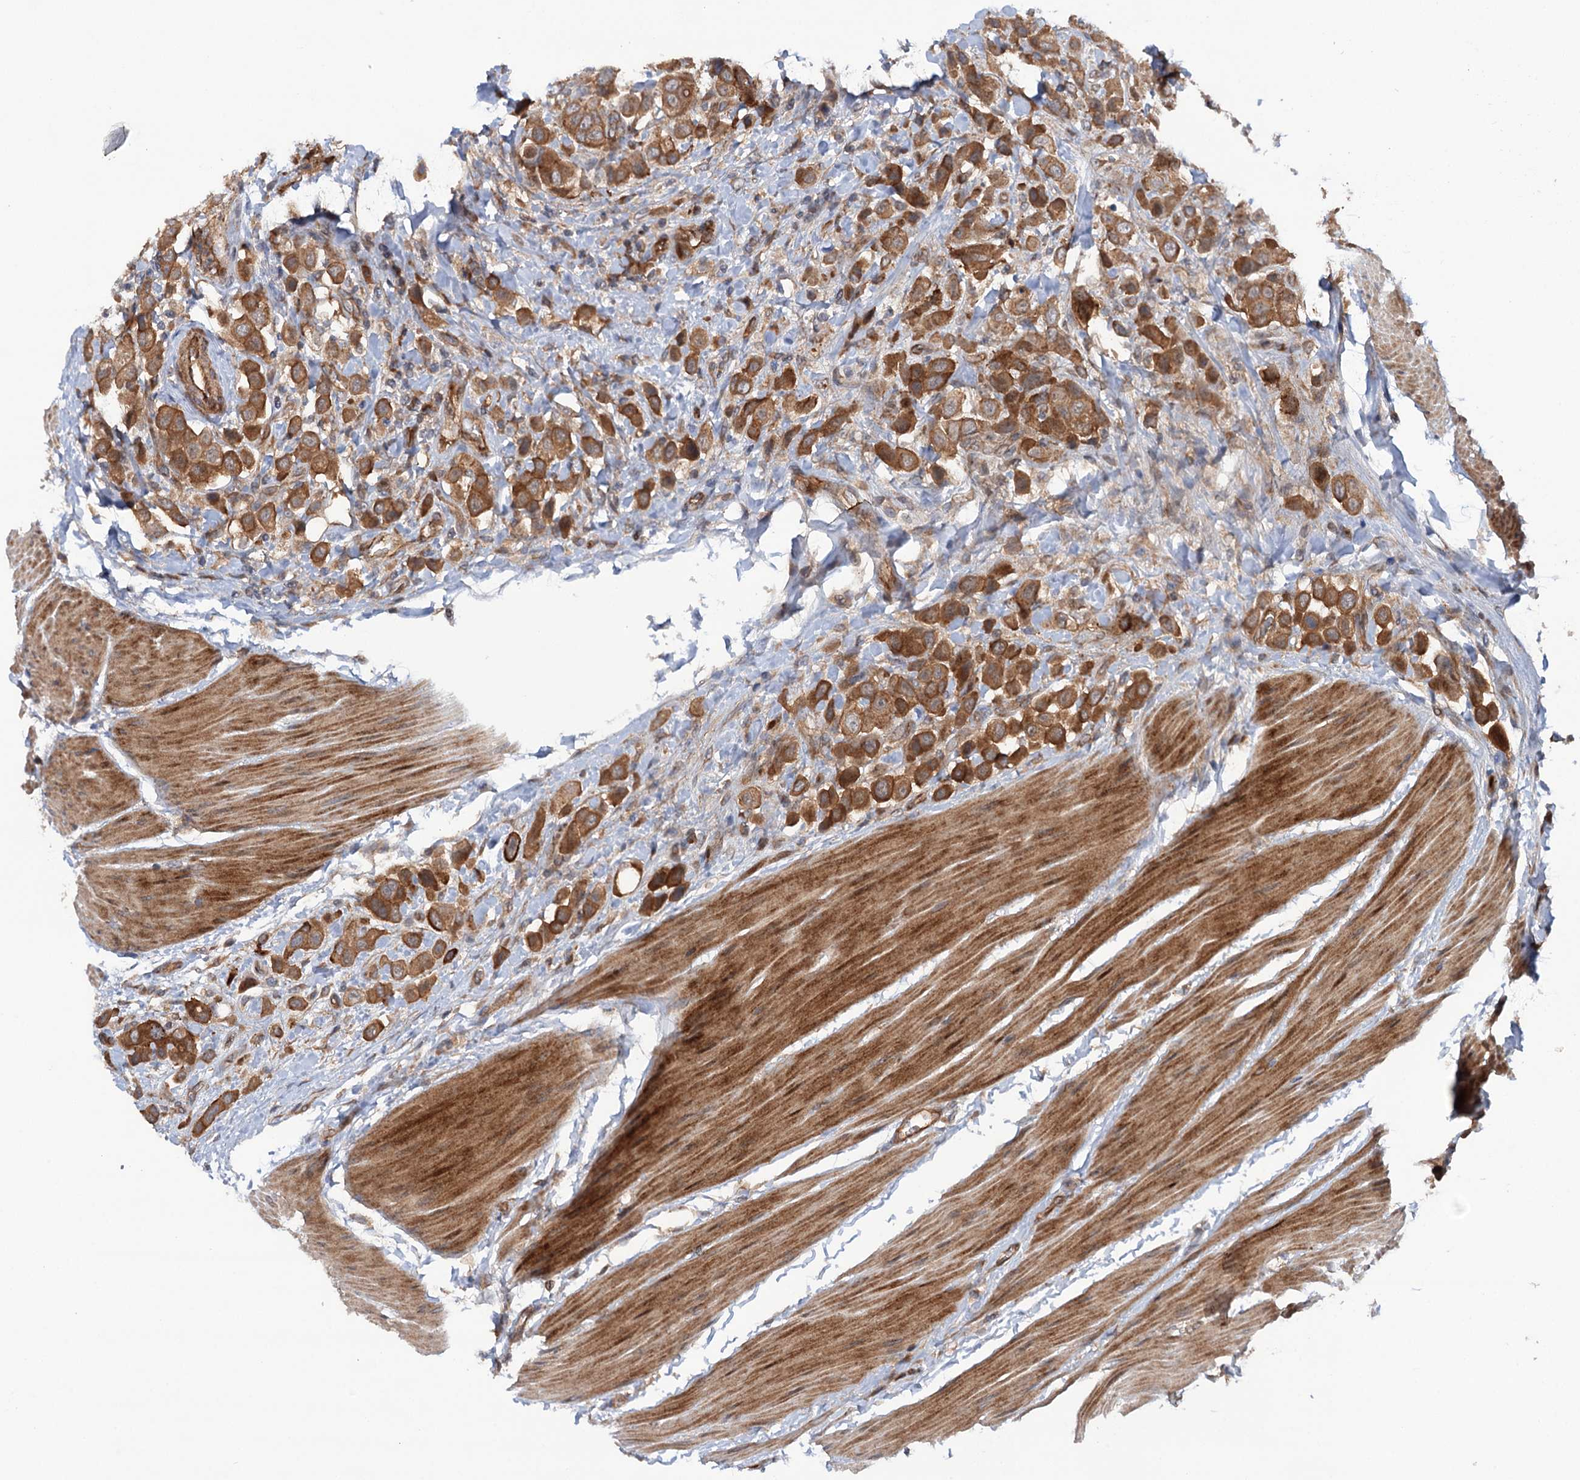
{"staining": {"intensity": "moderate", "quantity": ">75%", "location": "cytoplasmic/membranous"}, "tissue": "urothelial cancer", "cell_type": "Tumor cells", "image_type": "cancer", "snomed": [{"axis": "morphology", "description": "Urothelial carcinoma, High grade"}, {"axis": "topography", "description": "Urinary bladder"}], "caption": "IHC (DAB) staining of human urothelial carcinoma (high-grade) demonstrates moderate cytoplasmic/membranous protein staining in about >75% of tumor cells.", "gene": "ADGRG4", "patient": {"sex": "male", "age": 50}}